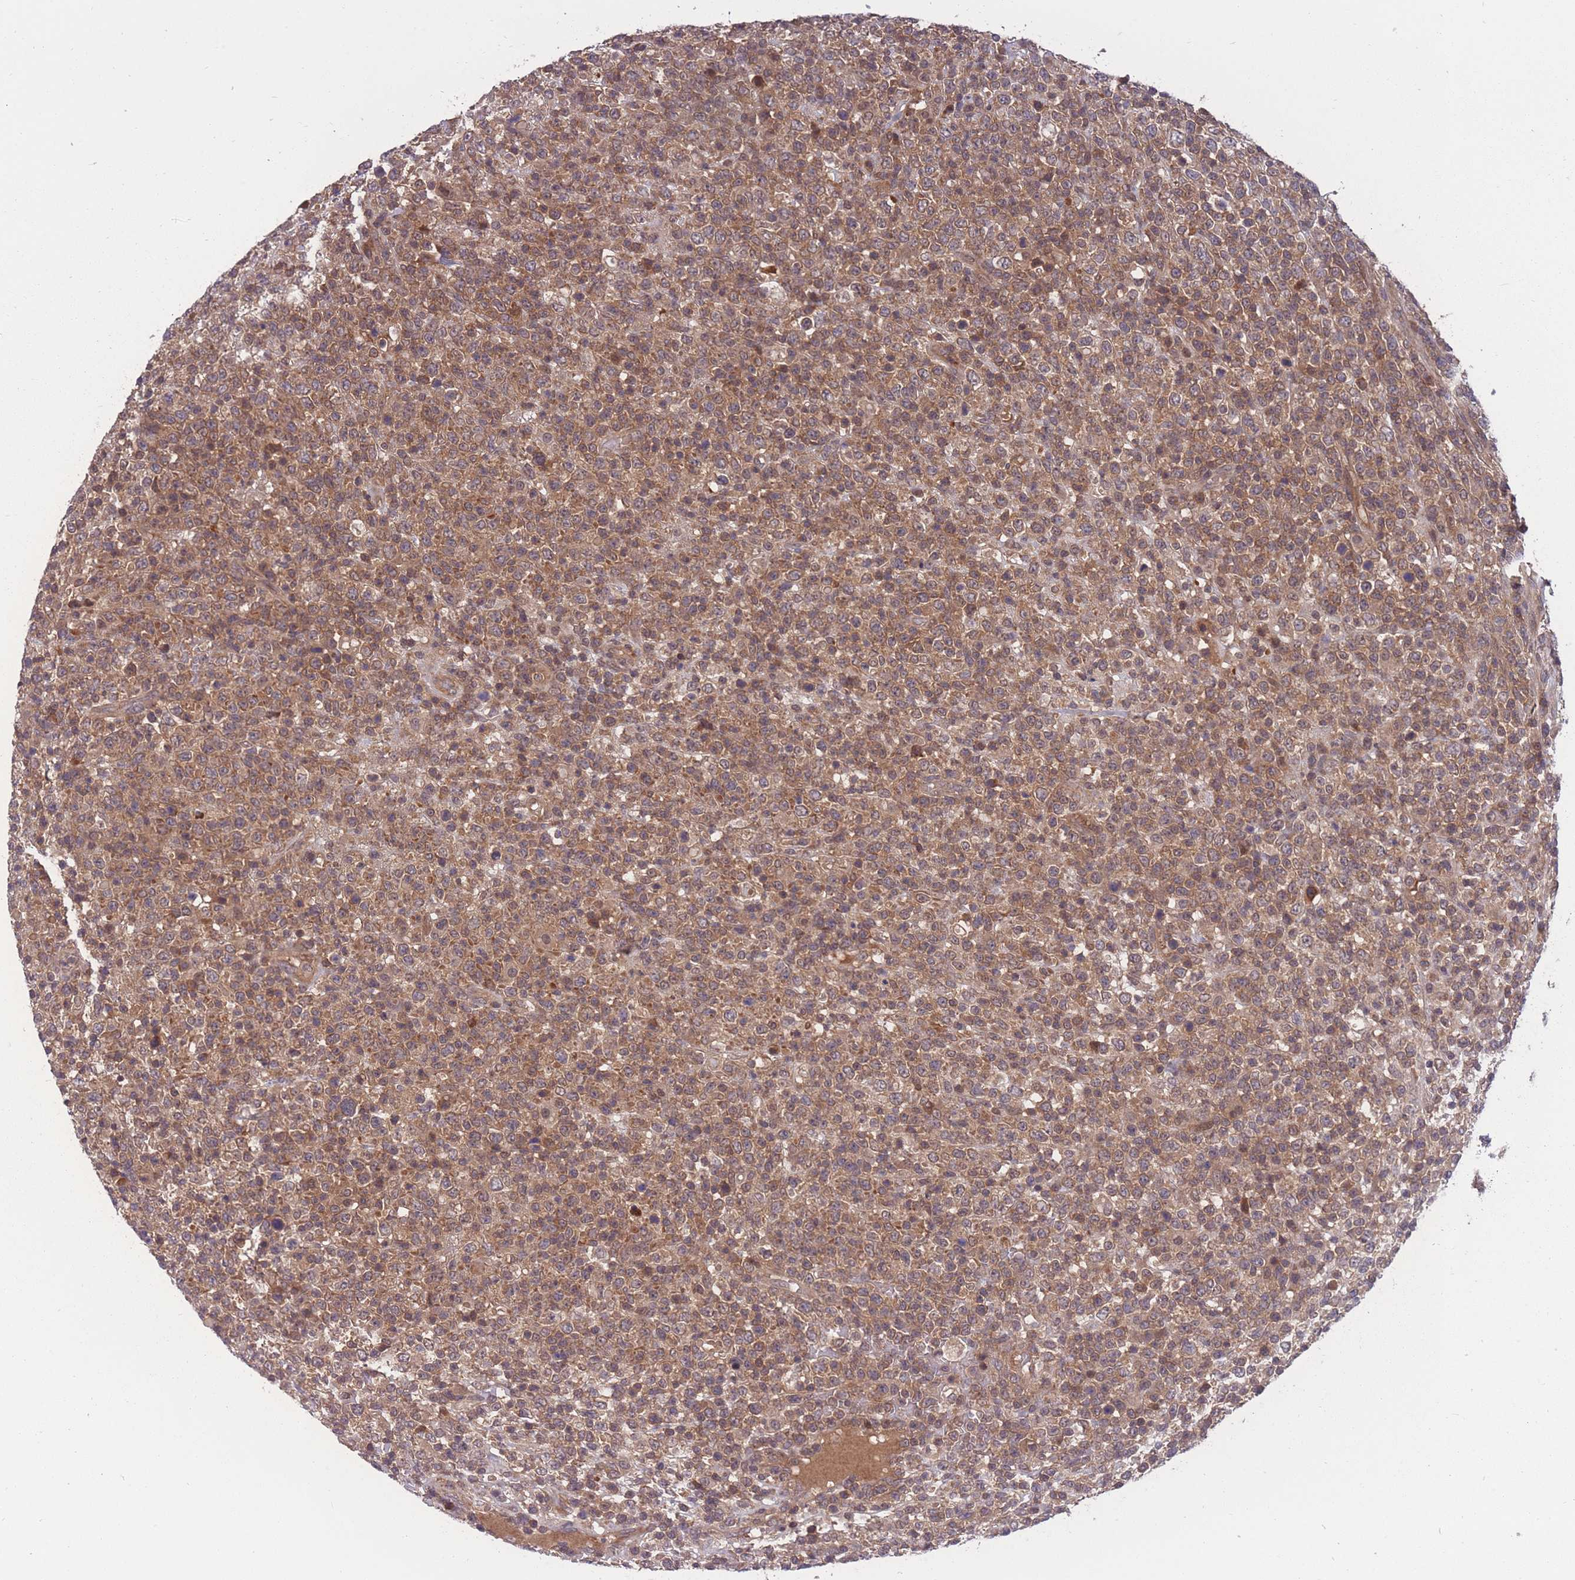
{"staining": {"intensity": "moderate", "quantity": ">75%", "location": "cytoplasmic/membranous"}, "tissue": "lymphoma", "cell_type": "Tumor cells", "image_type": "cancer", "snomed": [{"axis": "morphology", "description": "Malignant lymphoma, non-Hodgkin's type, High grade"}, {"axis": "topography", "description": "Colon"}], "caption": "DAB immunohistochemical staining of human high-grade malignant lymphoma, non-Hodgkin's type exhibits moderate cytoplasmic/membranous protein expression in about >75% of tumor cells.", "gene": "UBE2N", "patient": {"sex": "female", "age": 53}}